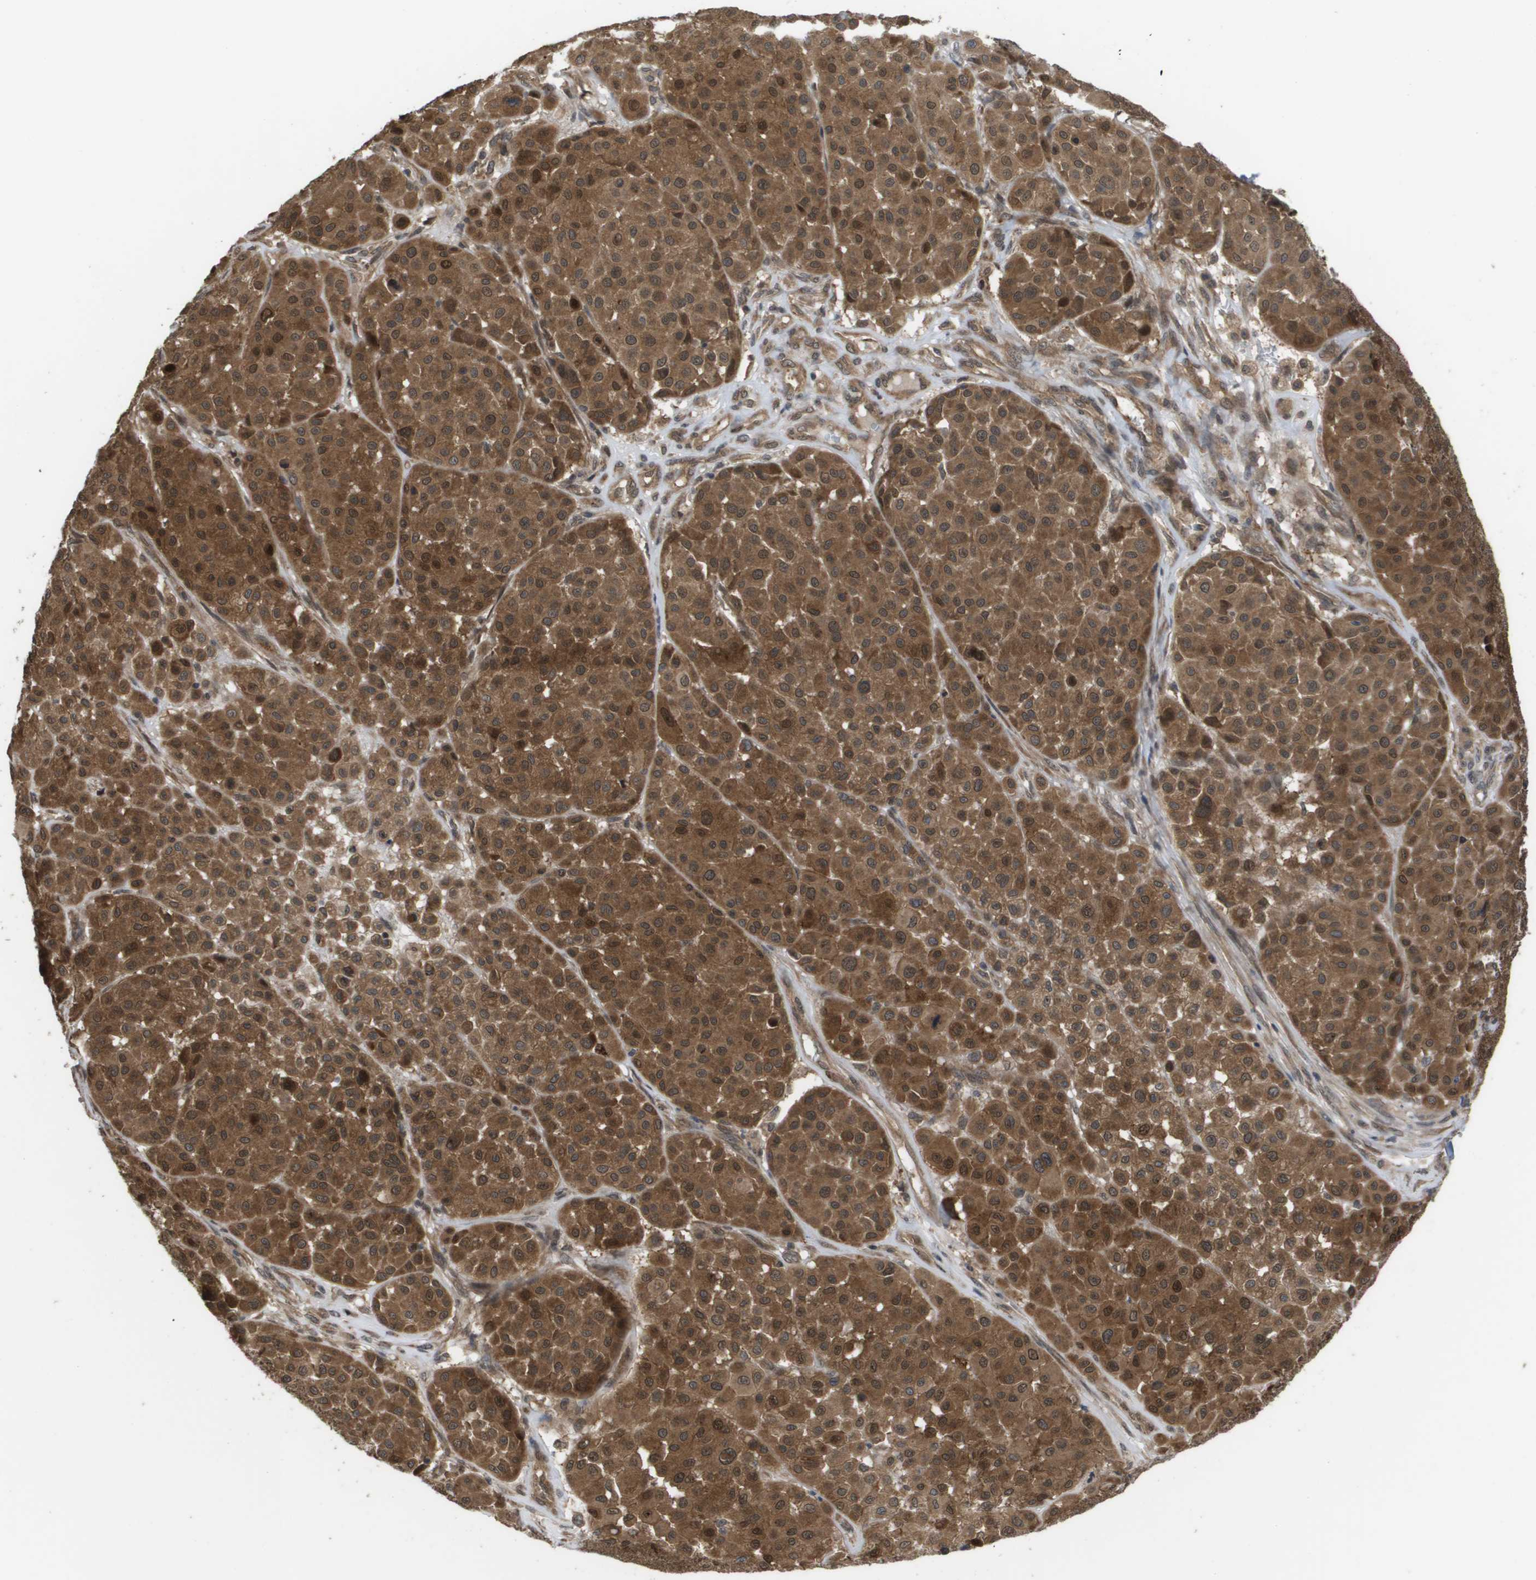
{"staining": {"intensity": "moderate", "quantity": ">75%", "location": "cytoplasmic/membranous,nuclear"}, "tissue": "melanoma", "cell_type": "Tumor cells", "image_type": "cancer", "snomed": [{"axis": "morphology", "description": "Malignant melanoma, Metastatic site"}, {"axis": "topography", "description": "Soft tissue"}], "caption": "Immunohistochemical staining of malignant melanoma (metastatic site) reveals medium levels of moderate cytoplasmic/membranous and nuclear protein positivity in approximately >75% of tumor cells. The staining was performed using DAB, with brown indicating positive protein expression. Nuclei are stained blue with hematoxylin.", "gene": "CTPS2", "patient": {"sex": "male", "age": 41}}